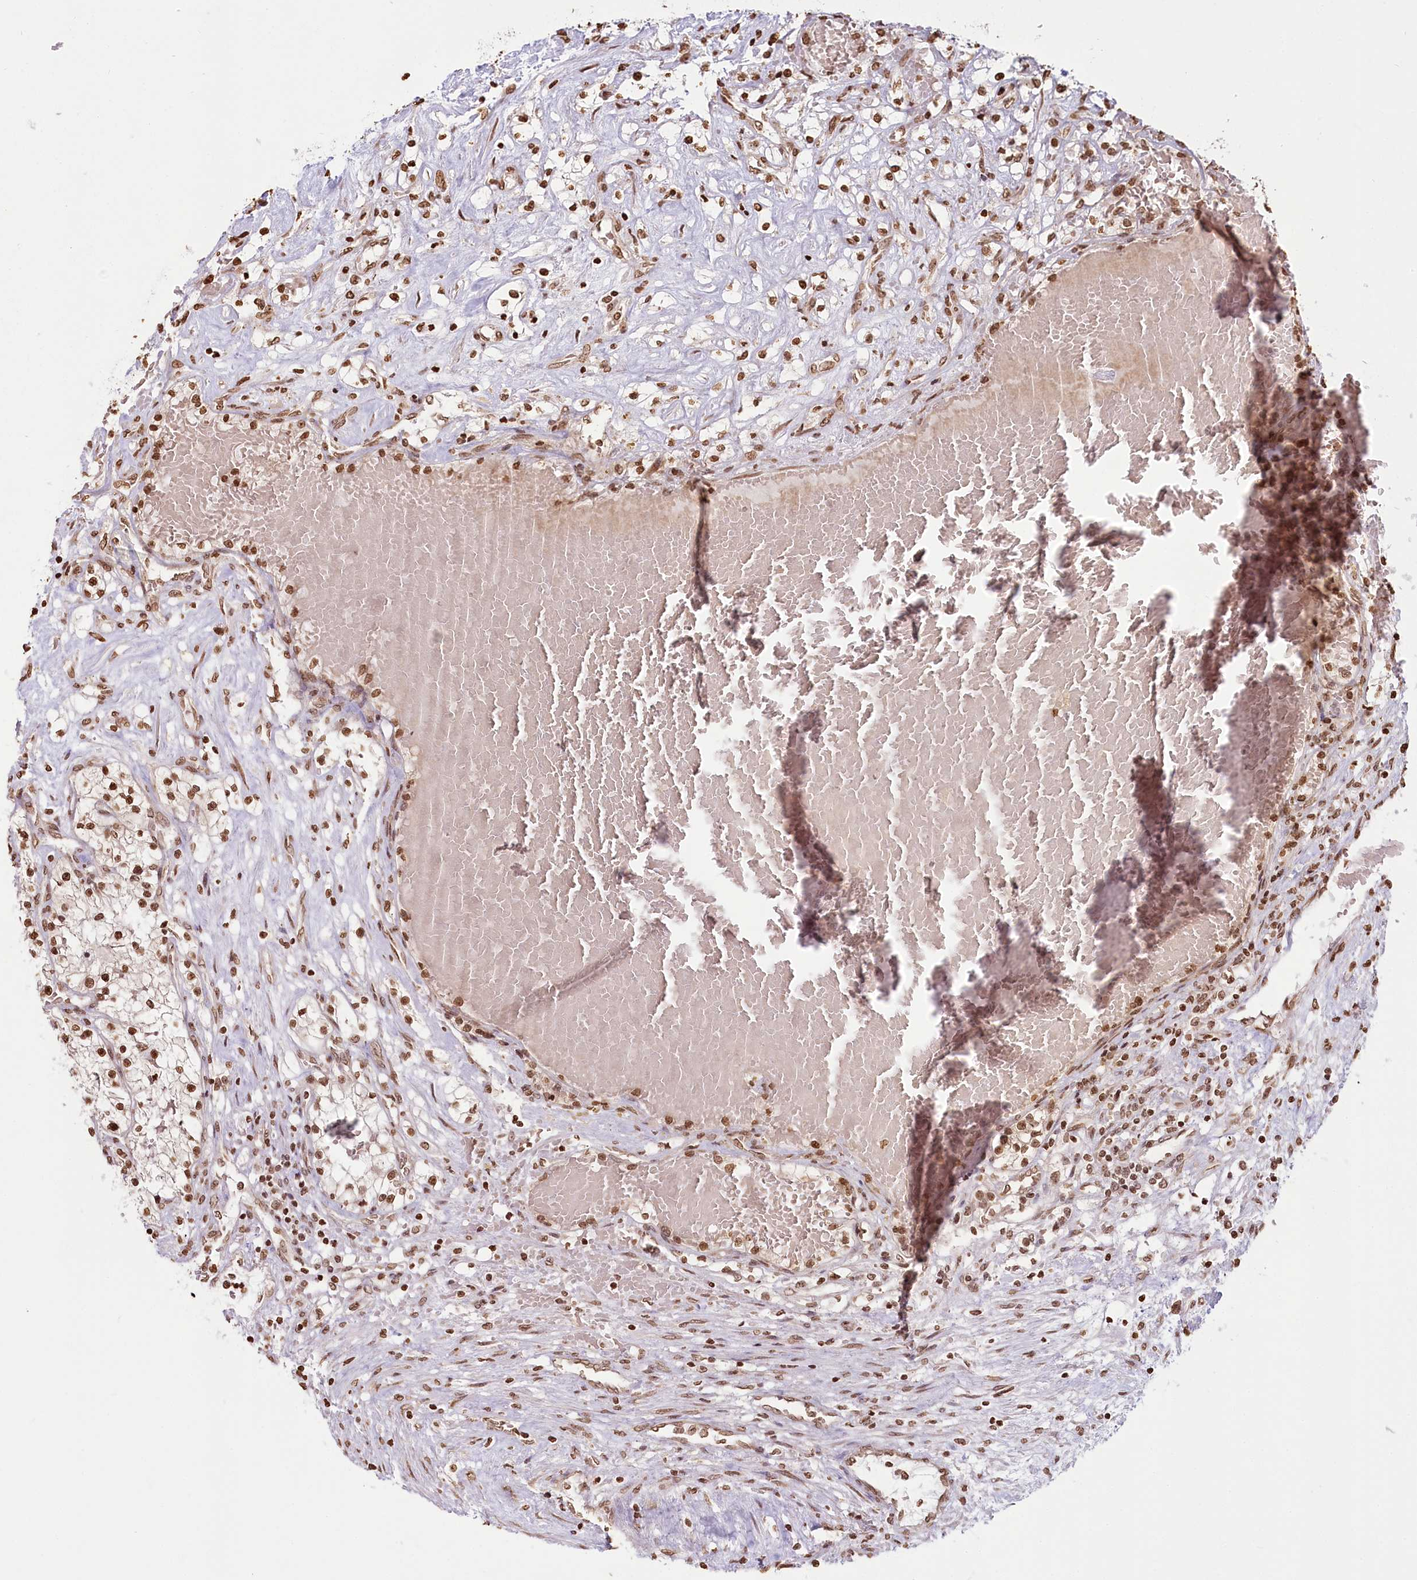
{"staining": {"intensity": "moderate", "quantity": ">75%", "location": "nuclear"}, "tissue": "renal cancer", "cell_type": "Tumor cells", "image_type": "cancer", "snomed": [{"axis": "morphology", "description": "Normal tissue, NOS"}, {"axis": "morphology", "description": "Adenocarcinoma, NOS"}, {"axis": "topography", "description": "Kidney"}], "caption": "A brown stain shows moderate nuclear positivity of a protein in renal cancer tumor cells.", "gene": "FAM13A", "patient": {"sex": "male", "age": 68}}